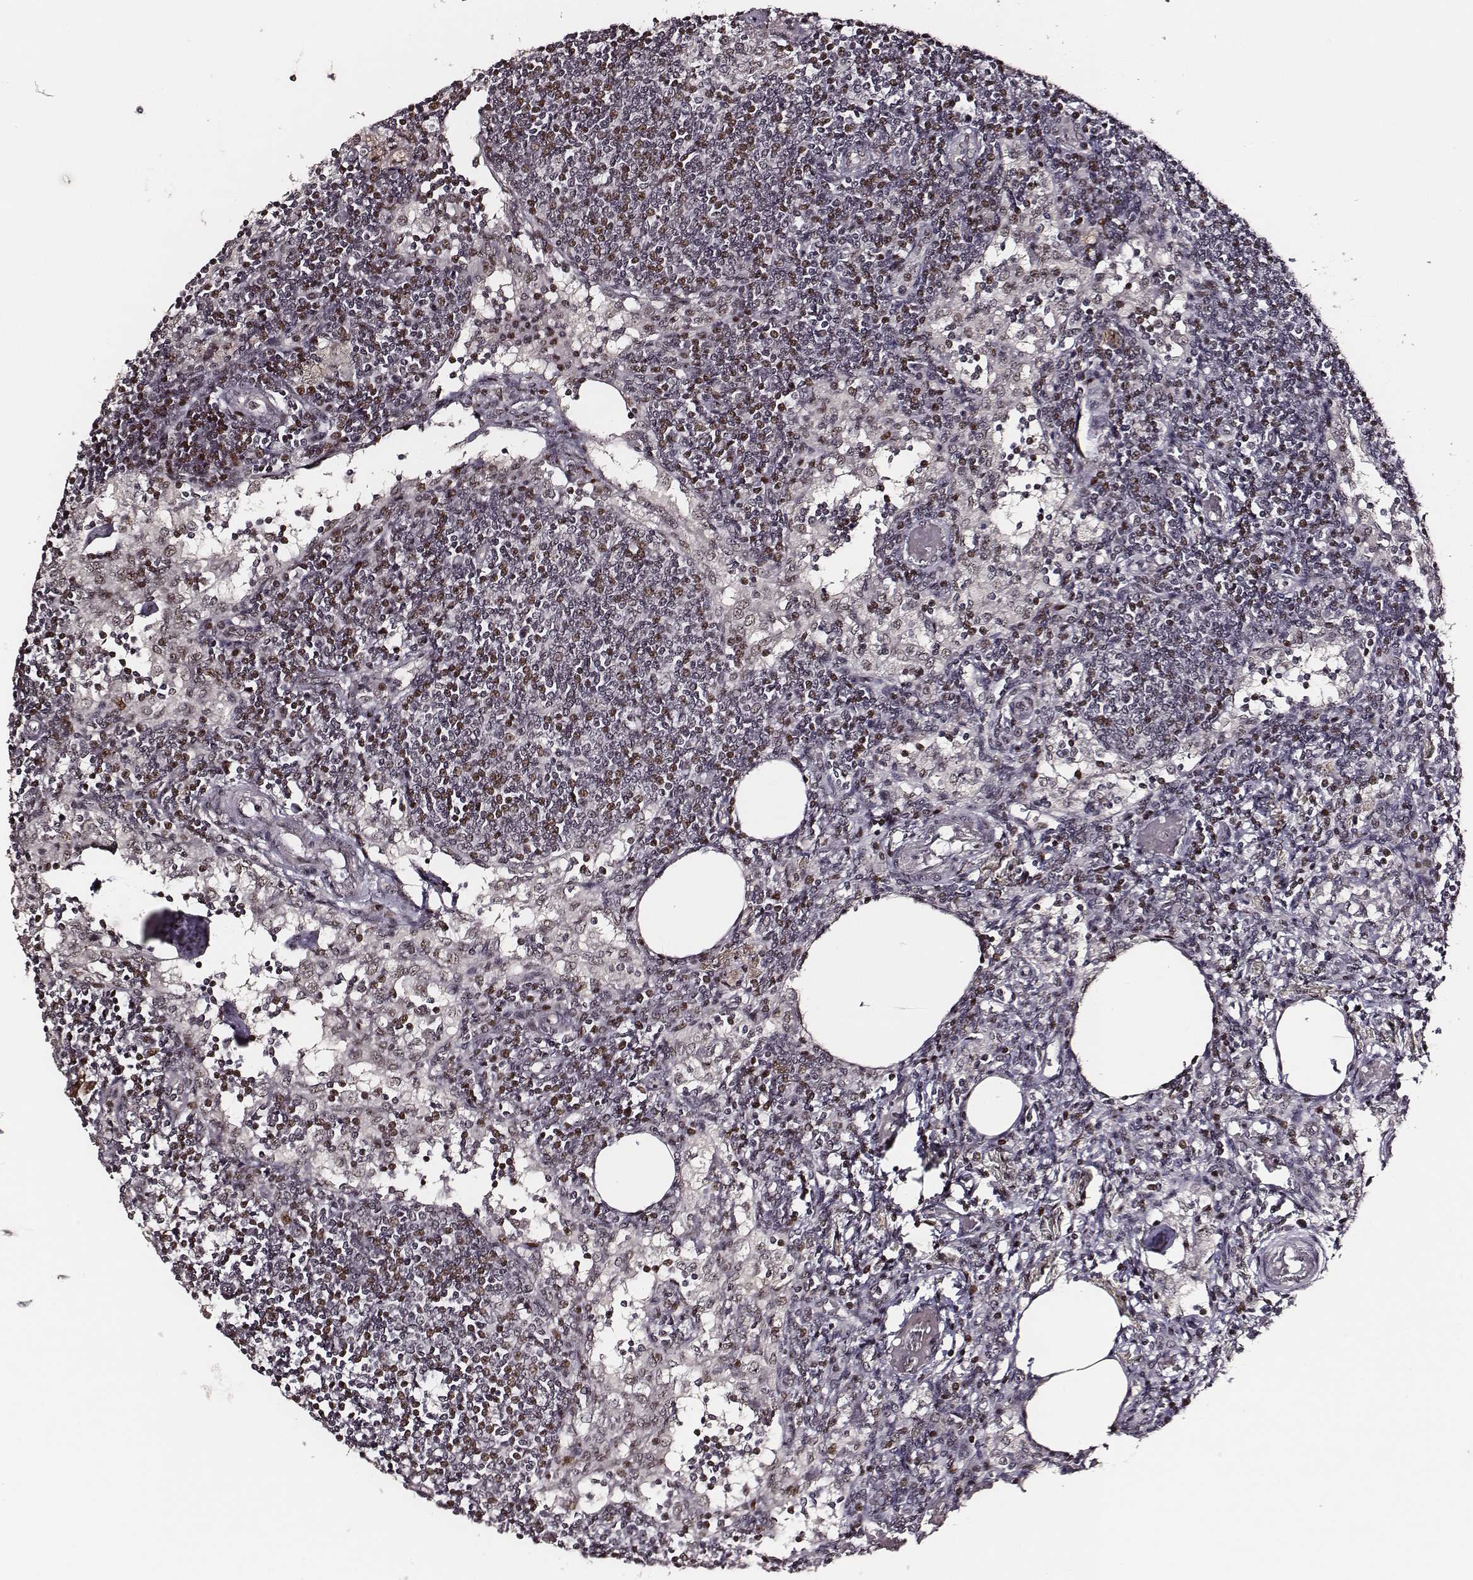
{"staining": {"intensity": "moderate", "quantity": ">75%", "location": "nuclear"}, "tissue": "lymph node", "cell_type": "Germinal center cells", "image_type": "normal", "snomed": [{"axis": "morphology", "description": "Normal tissue, NOS"}, {"axis": "topography", "description": "Lymph node"}], "caption": "The histopathology image demonstrates immunohistochemical staining of benign lymph node. There is moderate nuclear expression is seen in approximately >75% of germinal center cells. The staining is performed using DAB brown chromogen to label protein expression. The nuclei are counter-stained blue using hematoxylin.", "gene": "PPARA", "patient": {"sex": "female", "age": 69}}